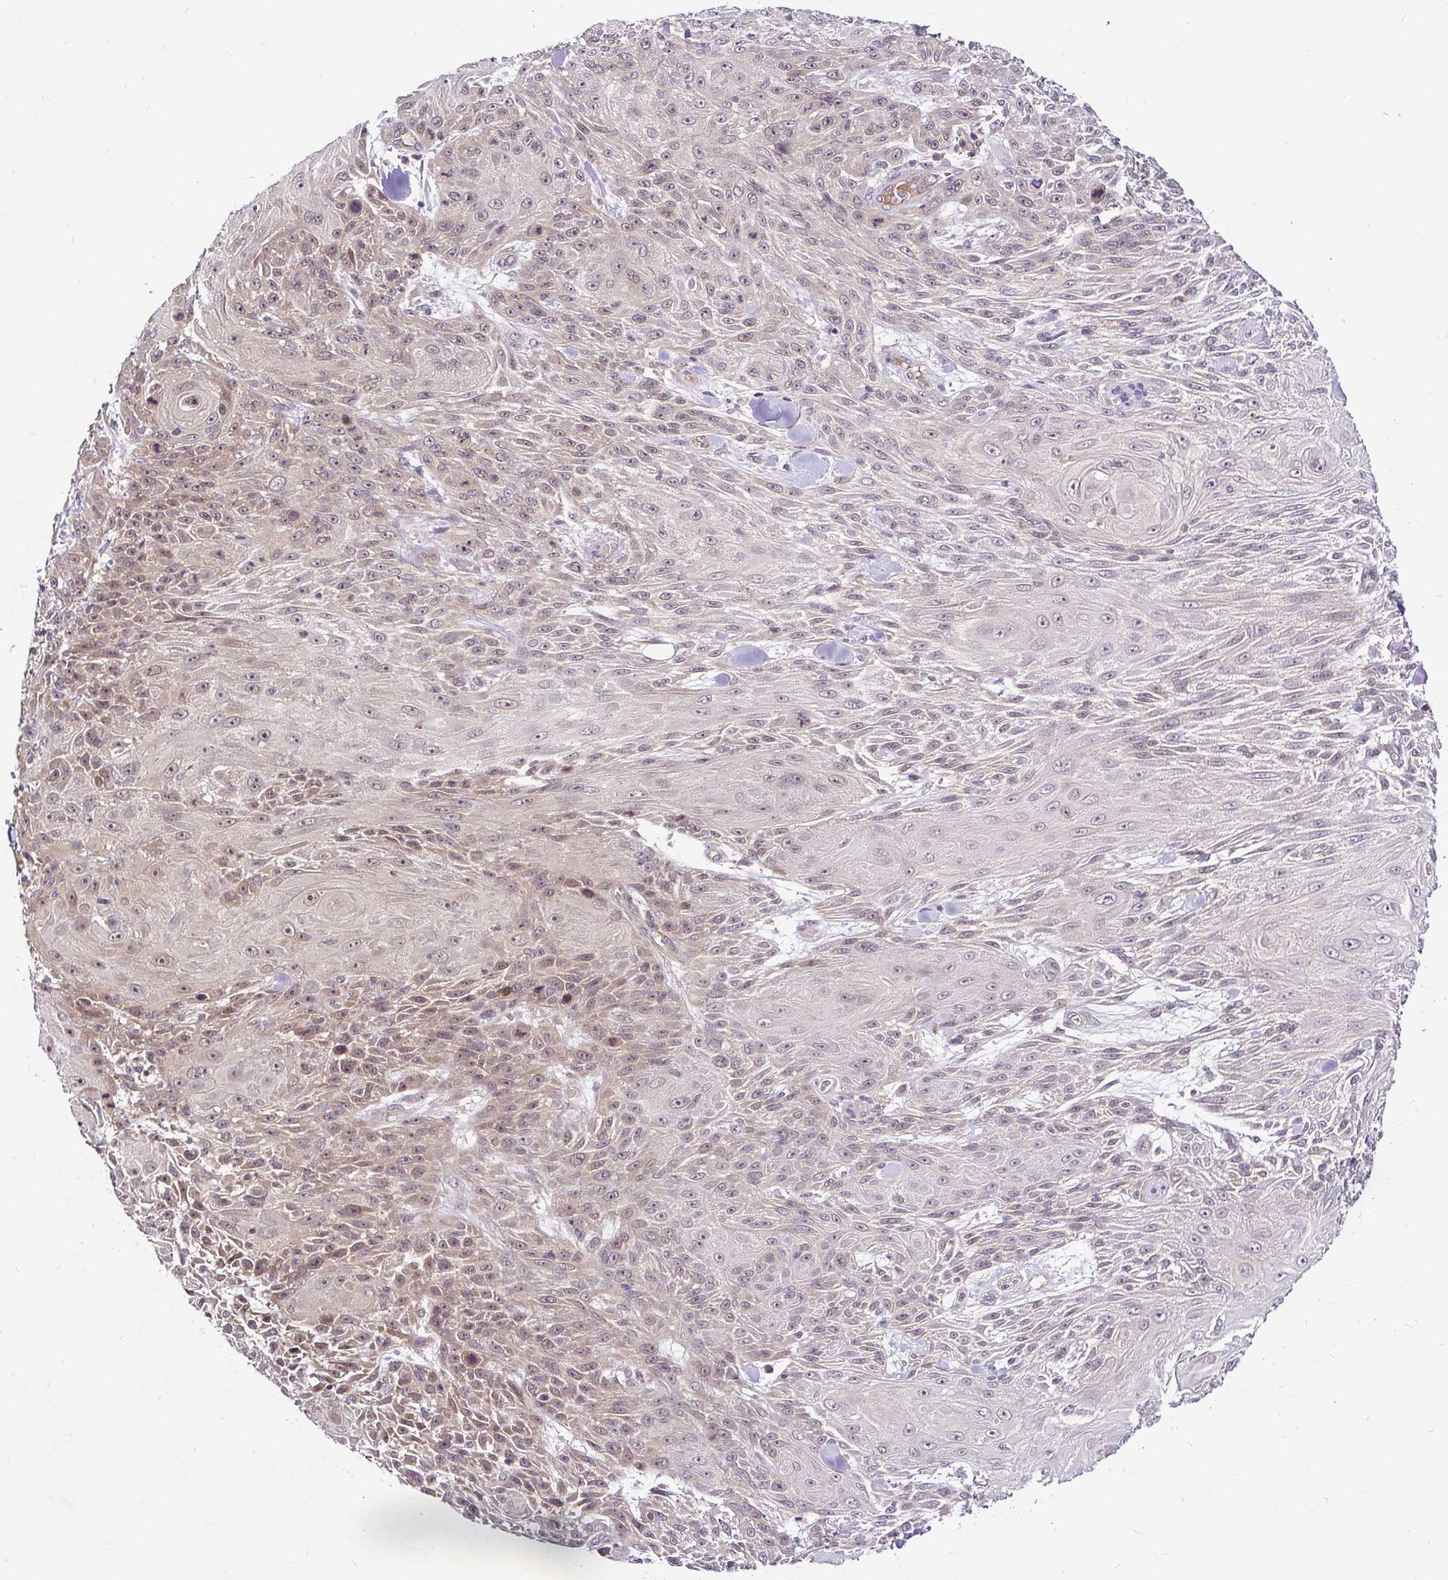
{"staining": {"intensity": "weak", "quantity": "25%-75%", "location": "cytoplasmic/membranous,nuclear"}, "tissue": "skin cancer", "cell_type": "Tumor cells", "image_type": "cancer", "snomed": [{"axis": "morphology", "description": "Squamous cell carcinoma, NOS"}, {"axis": "topography", "description": "Skin"}], "caption": "Weak cytoplasmic/membranous and nuclear protein expression is seen in about 25%-75% of tumor cells in skin cancer.", "gene": "UBE2M", "patient": {"sex": "male", "age": 88}}